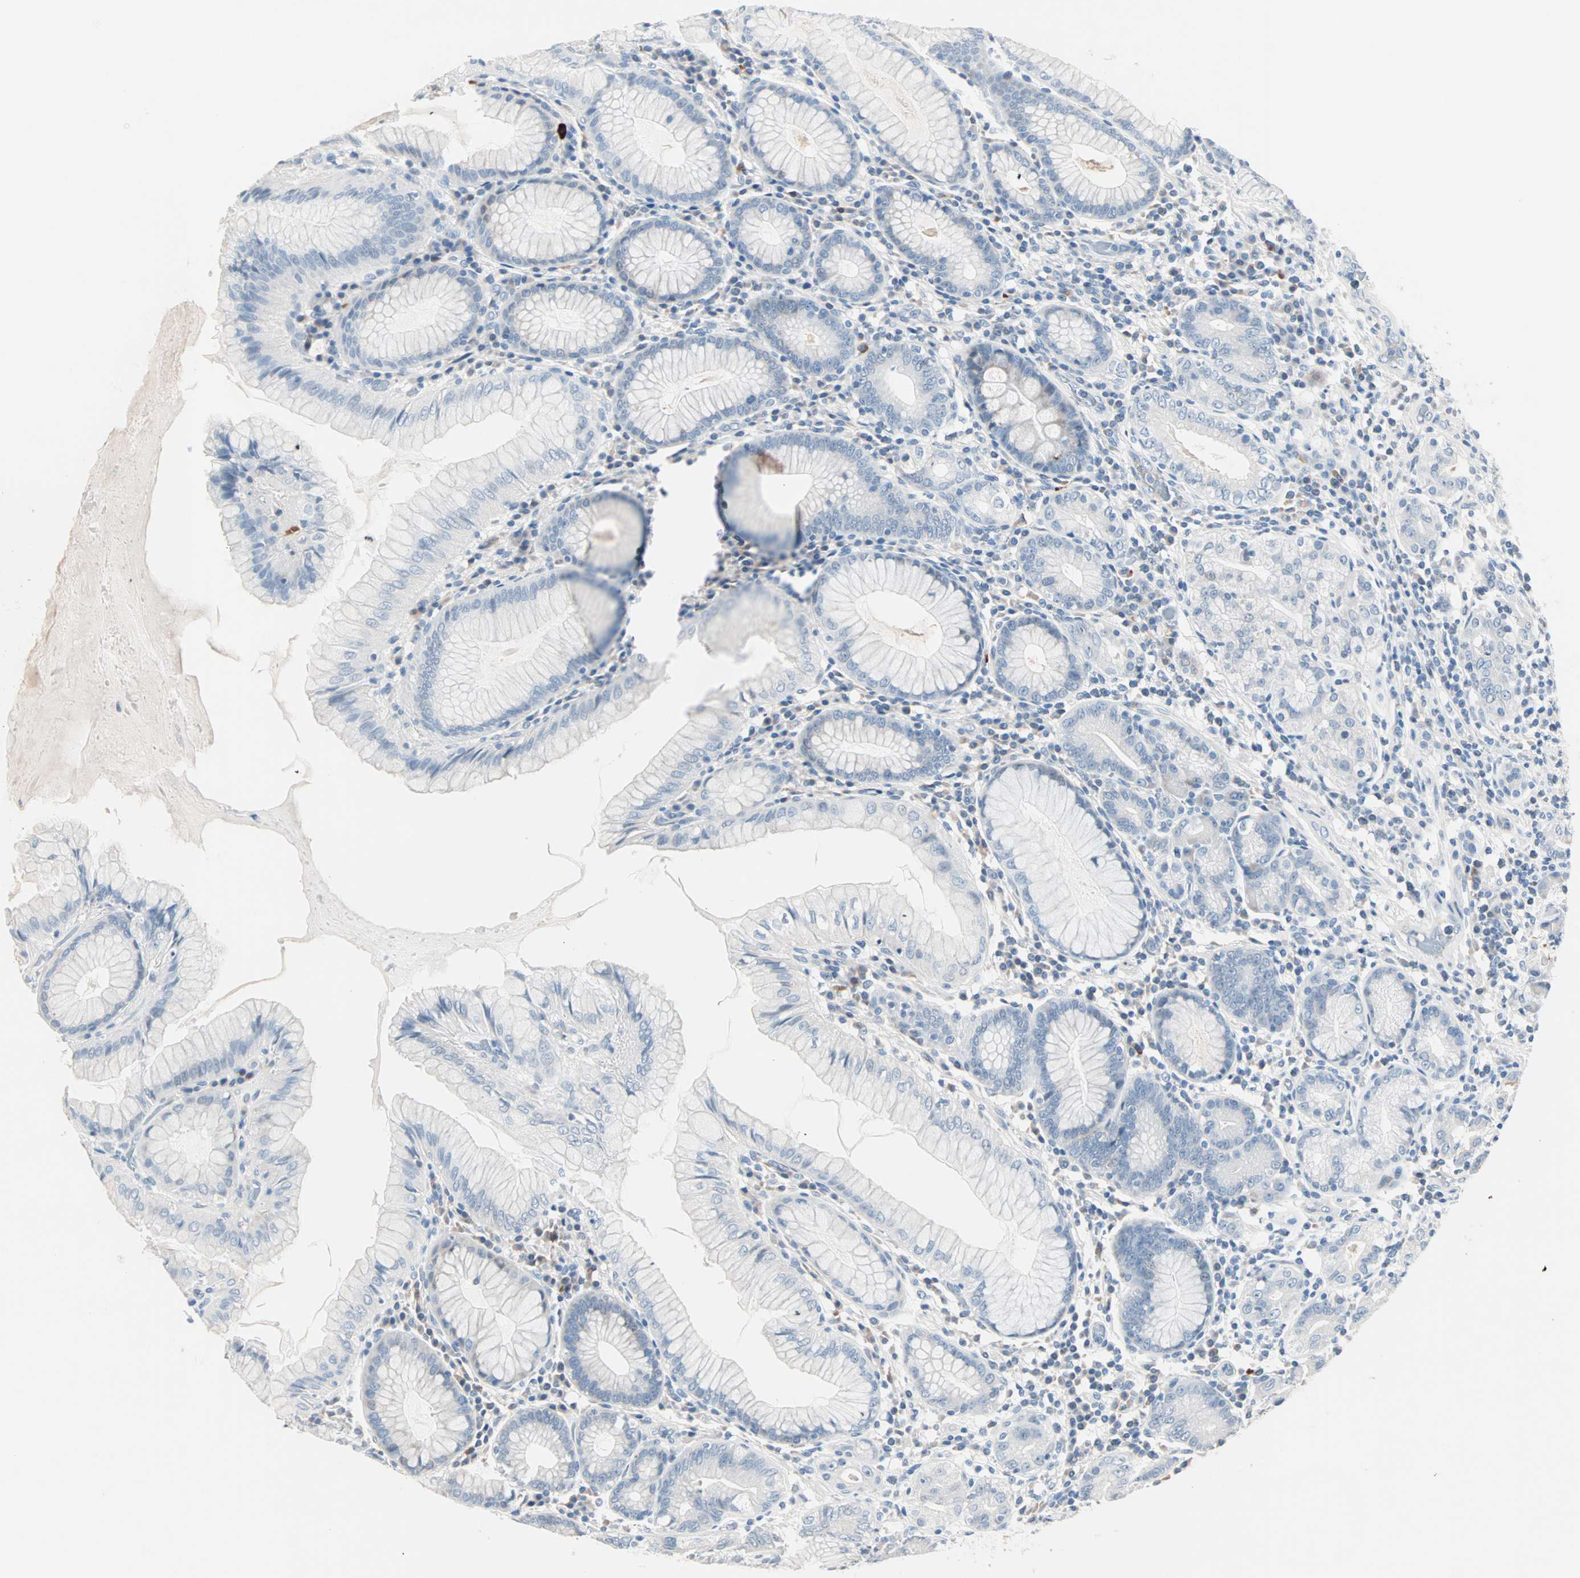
{"staining": {"intensity": "moderate", "quantity": "<25%", "location": "cytoplasmic/membranous"}, "tissue": "stomach", "cell_type": "Glandular cells", "image_type": "normal", "snomed": [{"axis": "morphology", "description": "Normal tissue, NOS"}, {"axis": "topography", "description": "Stomach, lower"}], "caption": "High-magnification brightfield microscopy of normal stomach stained with DAB (3,3'-diaminobenzidine) (brown) and counterstained with hematoxylin (blue). glandular cells exhibit moderate cytoplasmic/membranous positivity is identified in approximately<25% of cells.", "gene": "NEFH", "patient": {"sex": "female", "age": 76}}